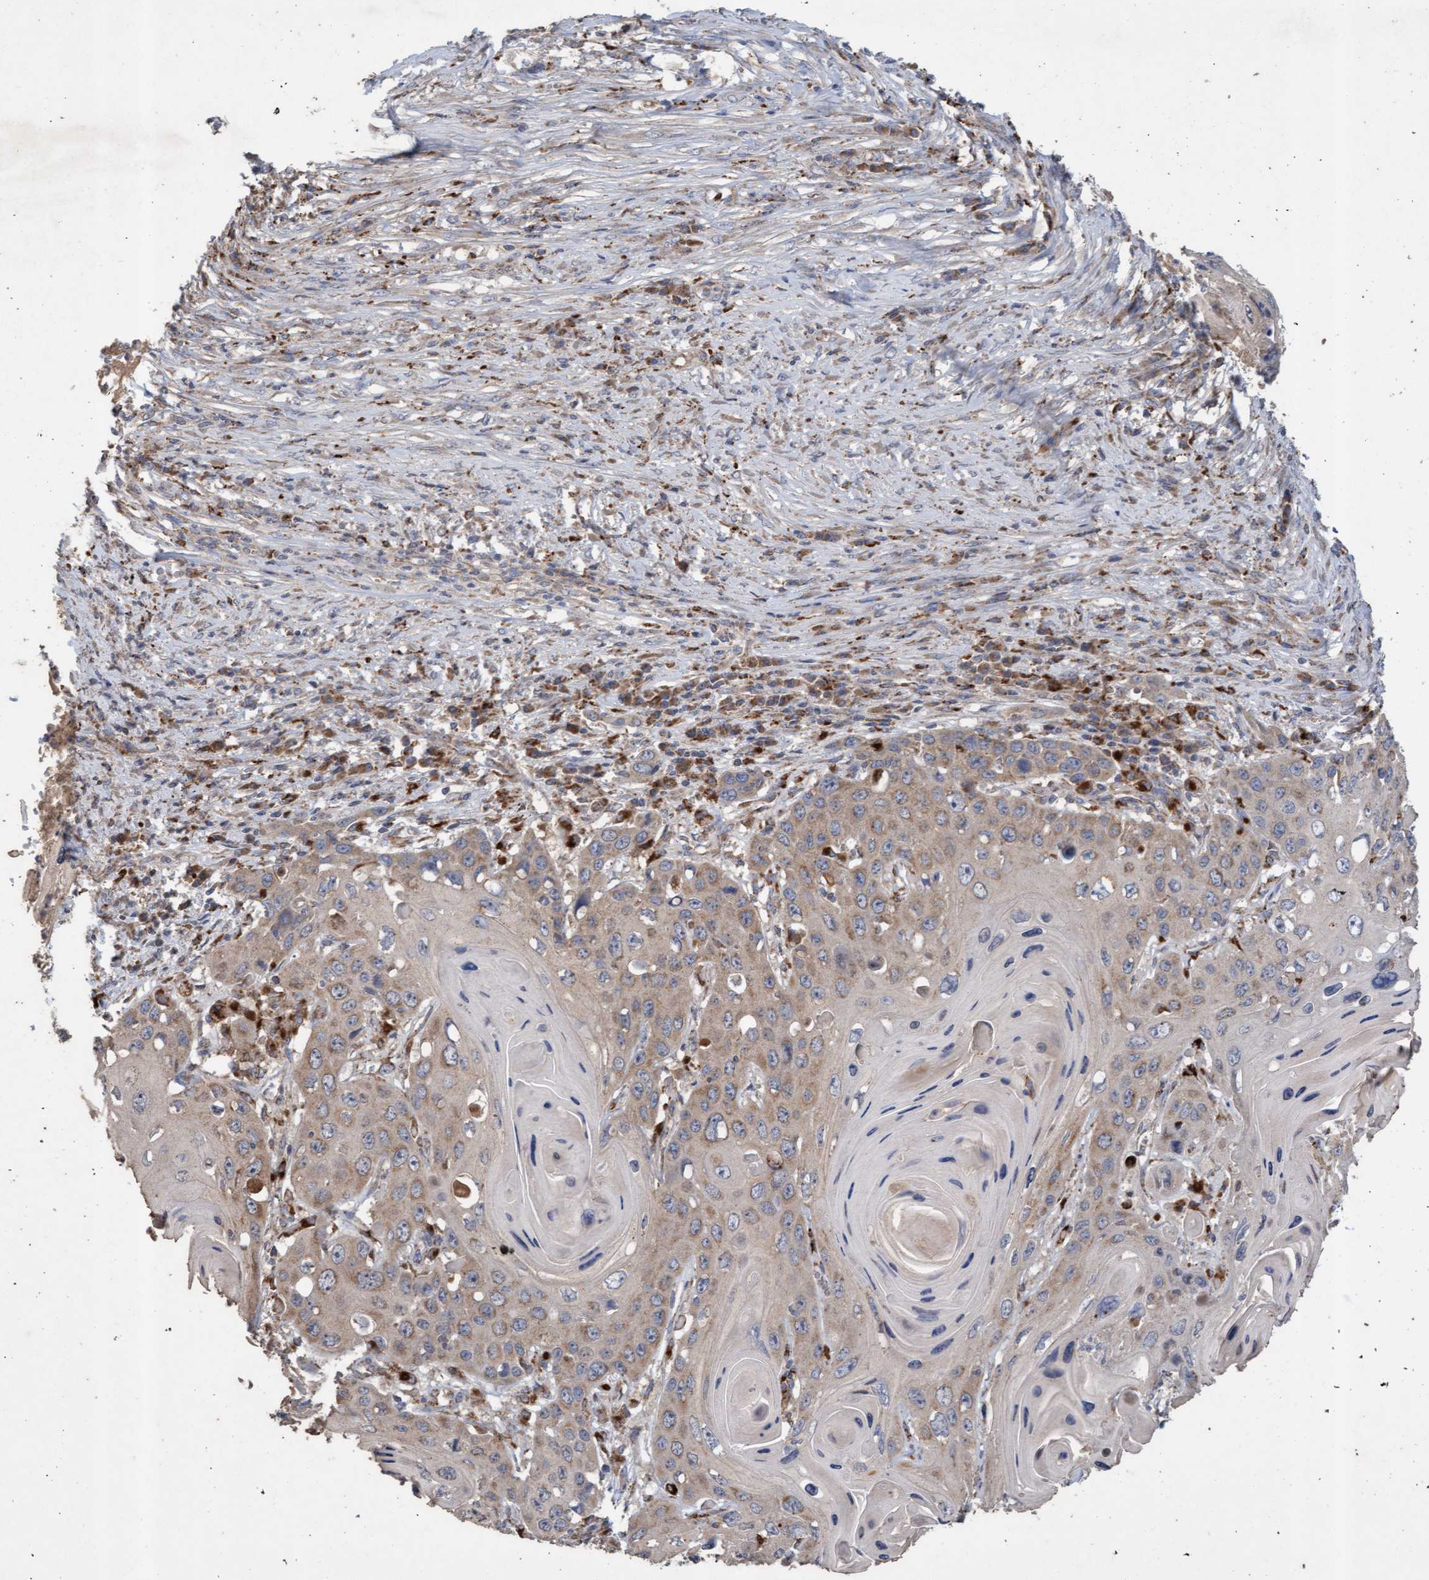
{"staining": {"intensity": "weak", "quantity": "25%-75%", "location": "cytoplasmic/membranous"}, "tissue": "skin cancer", "cell_type": "Tumor cells", "image_type": "cancer", "snomed": [{"axis": "morphology", "description": "Squamous cell carcinoma, NOS"}, {"axis": "topography", "description": "Skin"}], "caption": "Skin squamous cell carcinoma stained with IHC reveals weak cytoplasmic/membranous positivity in about 25%-75% of tumor cells.", "gene": "ATPAF2", "patient": {"sex": "male", "age": 55}}